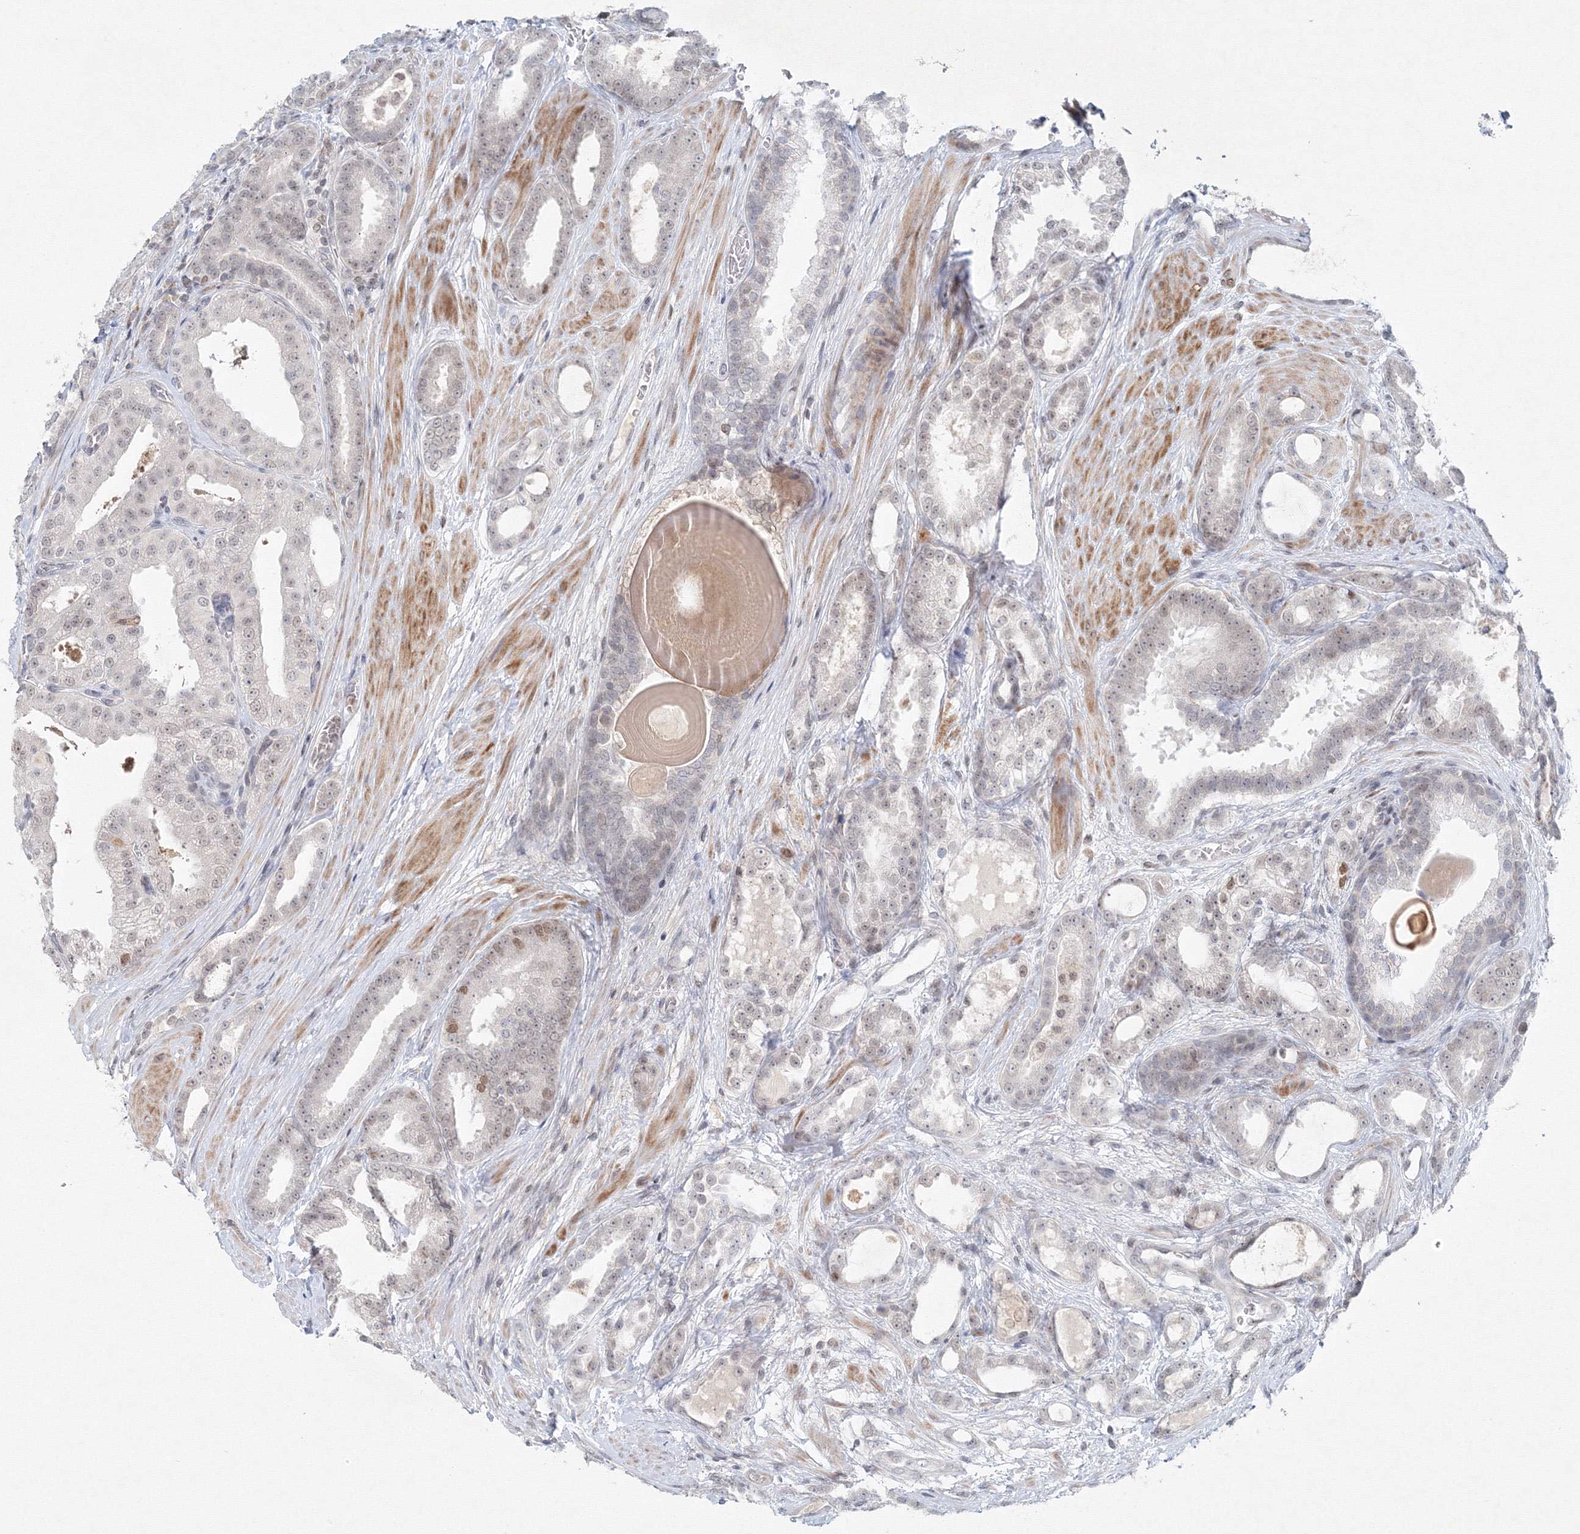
{"staining": {"intensity": "negative", "quantity": "none", "location": "none"}, "tissue": "prostate cancer", "cell_type": "Tumor cells", "image_type": "cancer", "snomed": [{"axis": "morphology", "description": "Adenocarcinoma, High grade"}, {"axis": "topography", "description": "Prostate"}], "caption": "An immunohistochemistry (IHC) histopathology image of prostate cancer is shown. There is no staining in tumor cells of prostate cancer.", "gene": "KIF4A", "patient": {"sex": "male", "age": 60}}